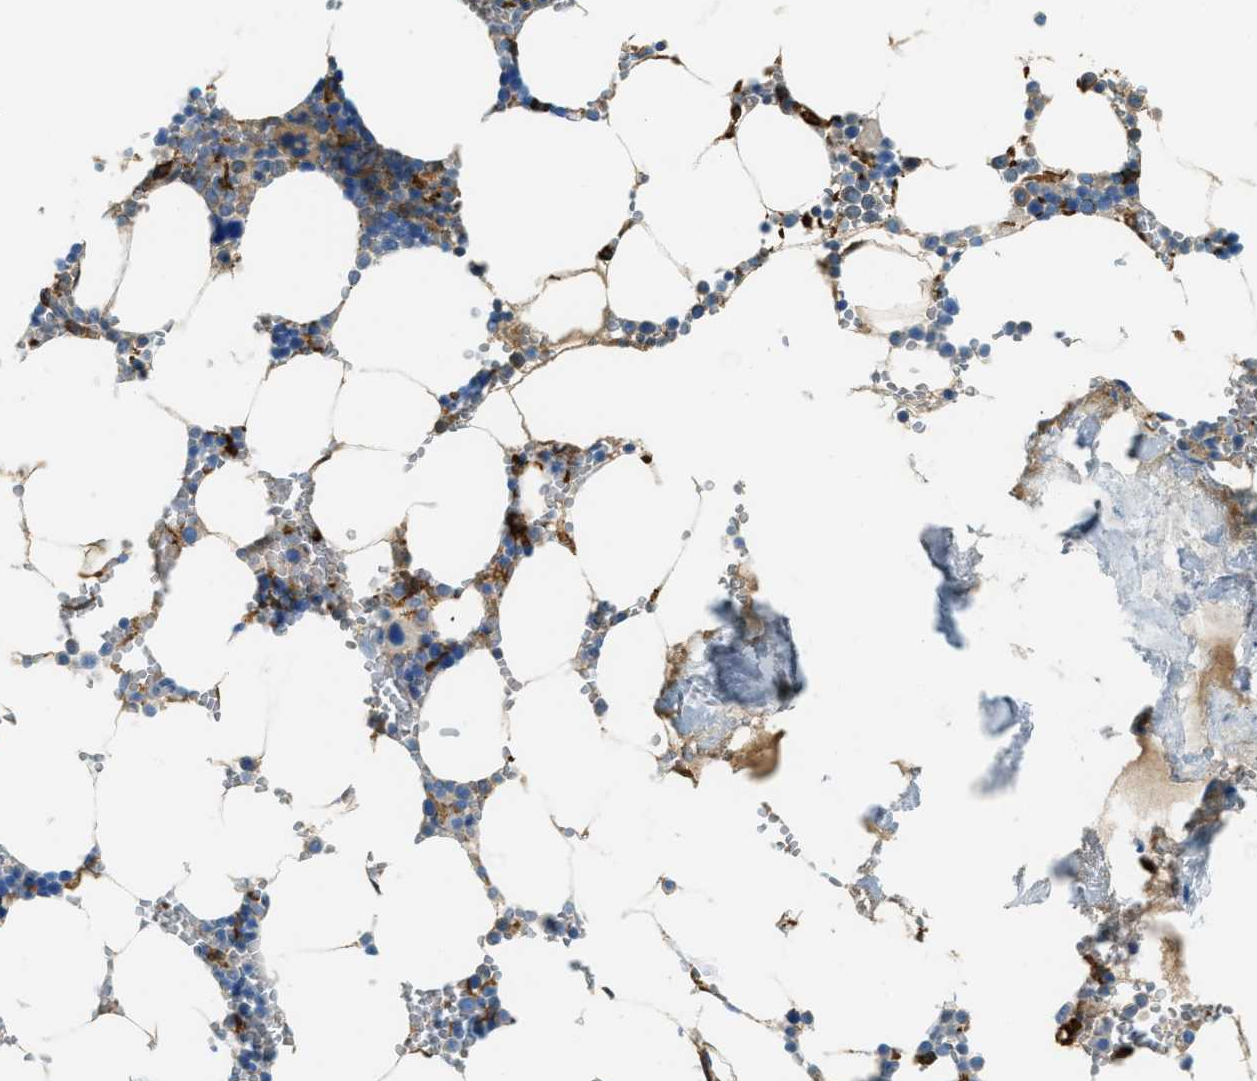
{"staining": {"intensity": "strong", "quantity": "<25%", "location": "cytoplasmic/membranous"}, "tissue": "bone marrow", "cell_type": "Hematopoietic cells", "image_type": "normal", "snomed": [{"axis": "morphology", "description": "Normal tissue, NOS"}, {"axis": "topography", "description": "Bone marrow"}], "caption": "A brown stain highlights strong cytoplasmic/membranous staining of a protein in hematopoietic cells of normal bone marrow. Ihc stains the protein in brown and the nuclei are stained blue.", "gene": "MATCAP2", "patient": {"sex": "male", "age": 70}}